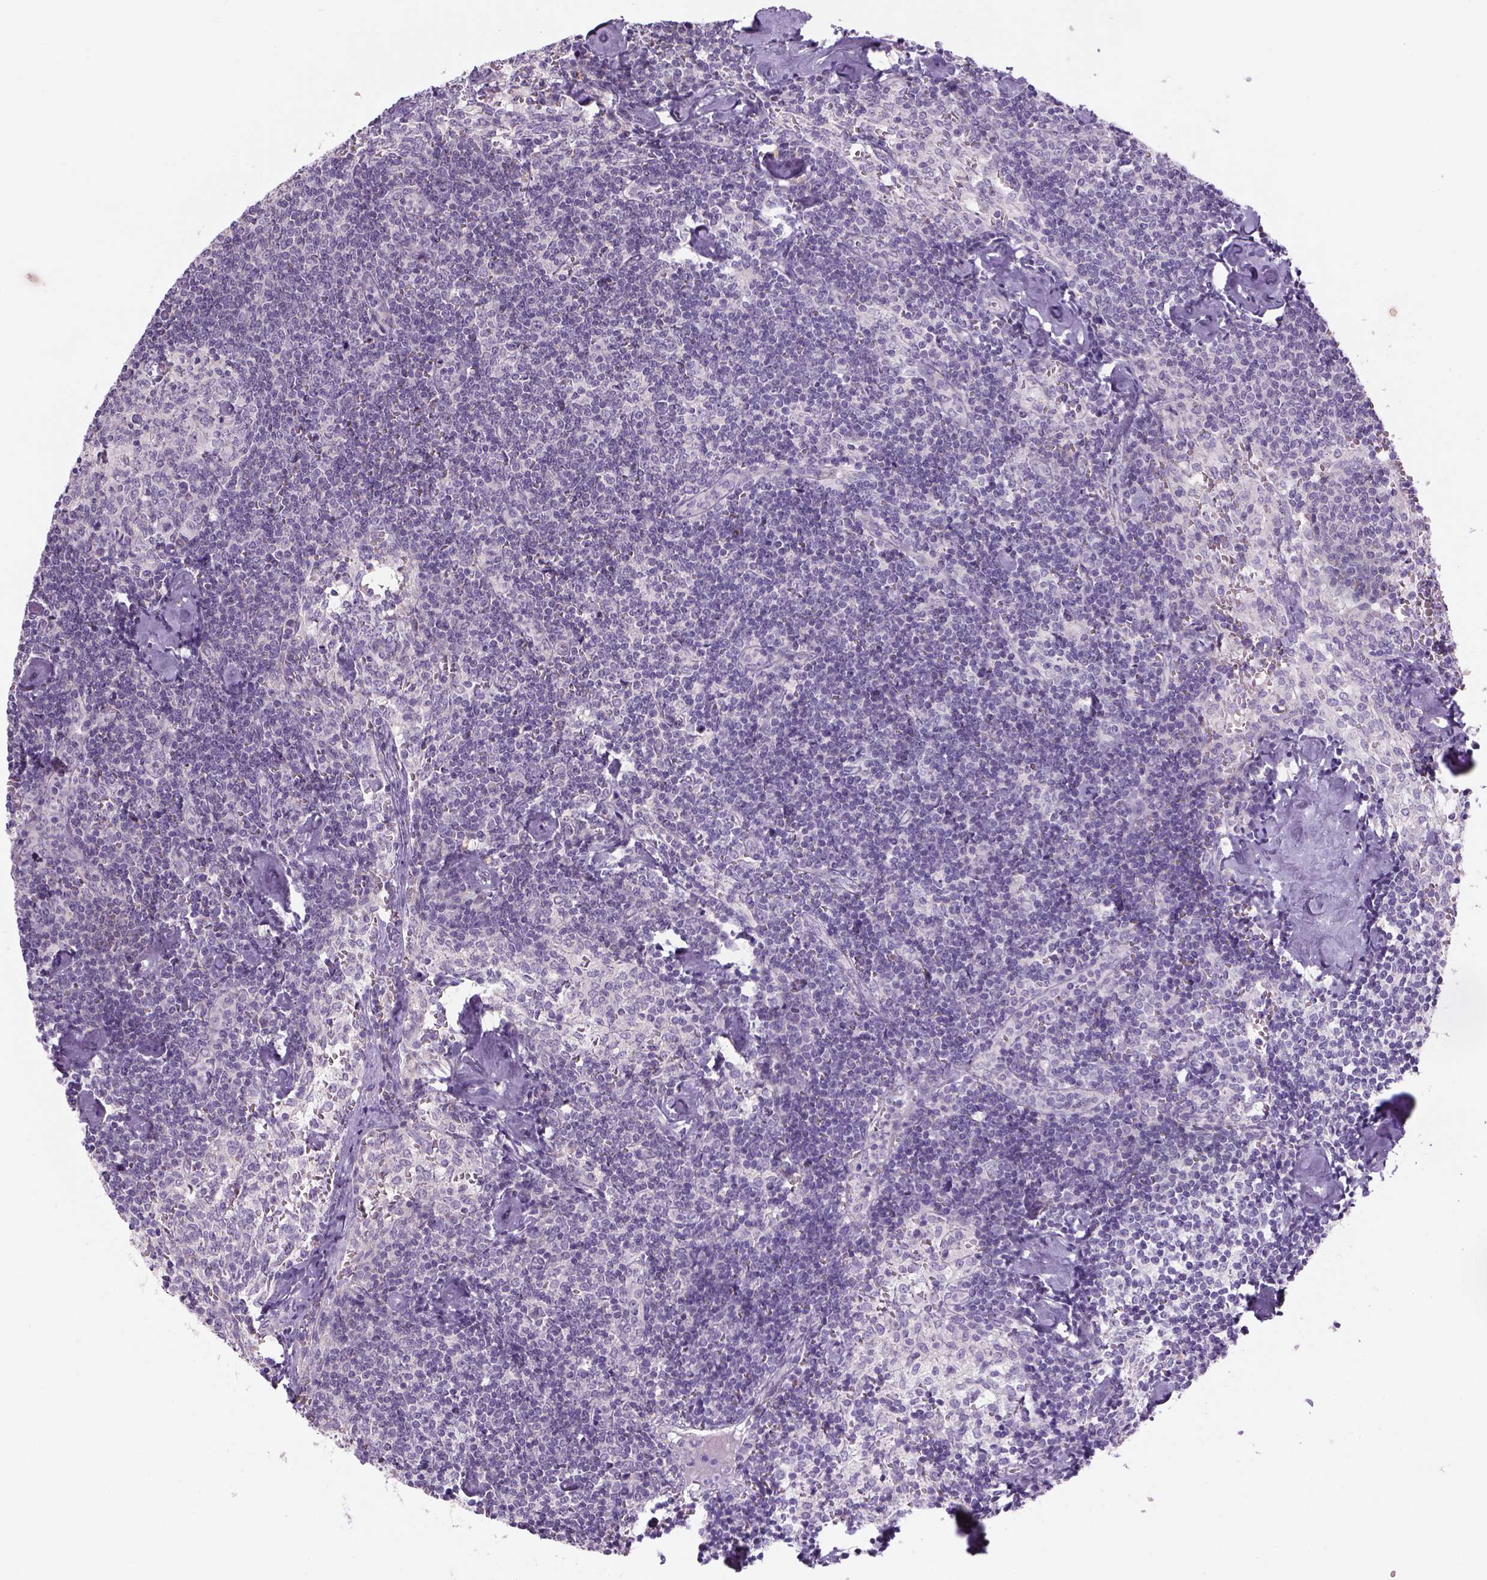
{"staining": {"intensity": "negative", "quantity": "none", "location": "none"}, "tissue": "lymph node", "cell_type": "Germinal center cells", "image_type": "normal", "snomed": [{"axis": "morphology", "description": "Normal tissue, NOS"}, {"axis": "topography", "description": "Lymph node"}], "caption": "Human lymph node stained for a protein using immunohistochemistry (IHC) demonstrates no expression in germinal center cells.", "gene": "ADGRV1", "patient": {"sex": "female", "age": 50}}